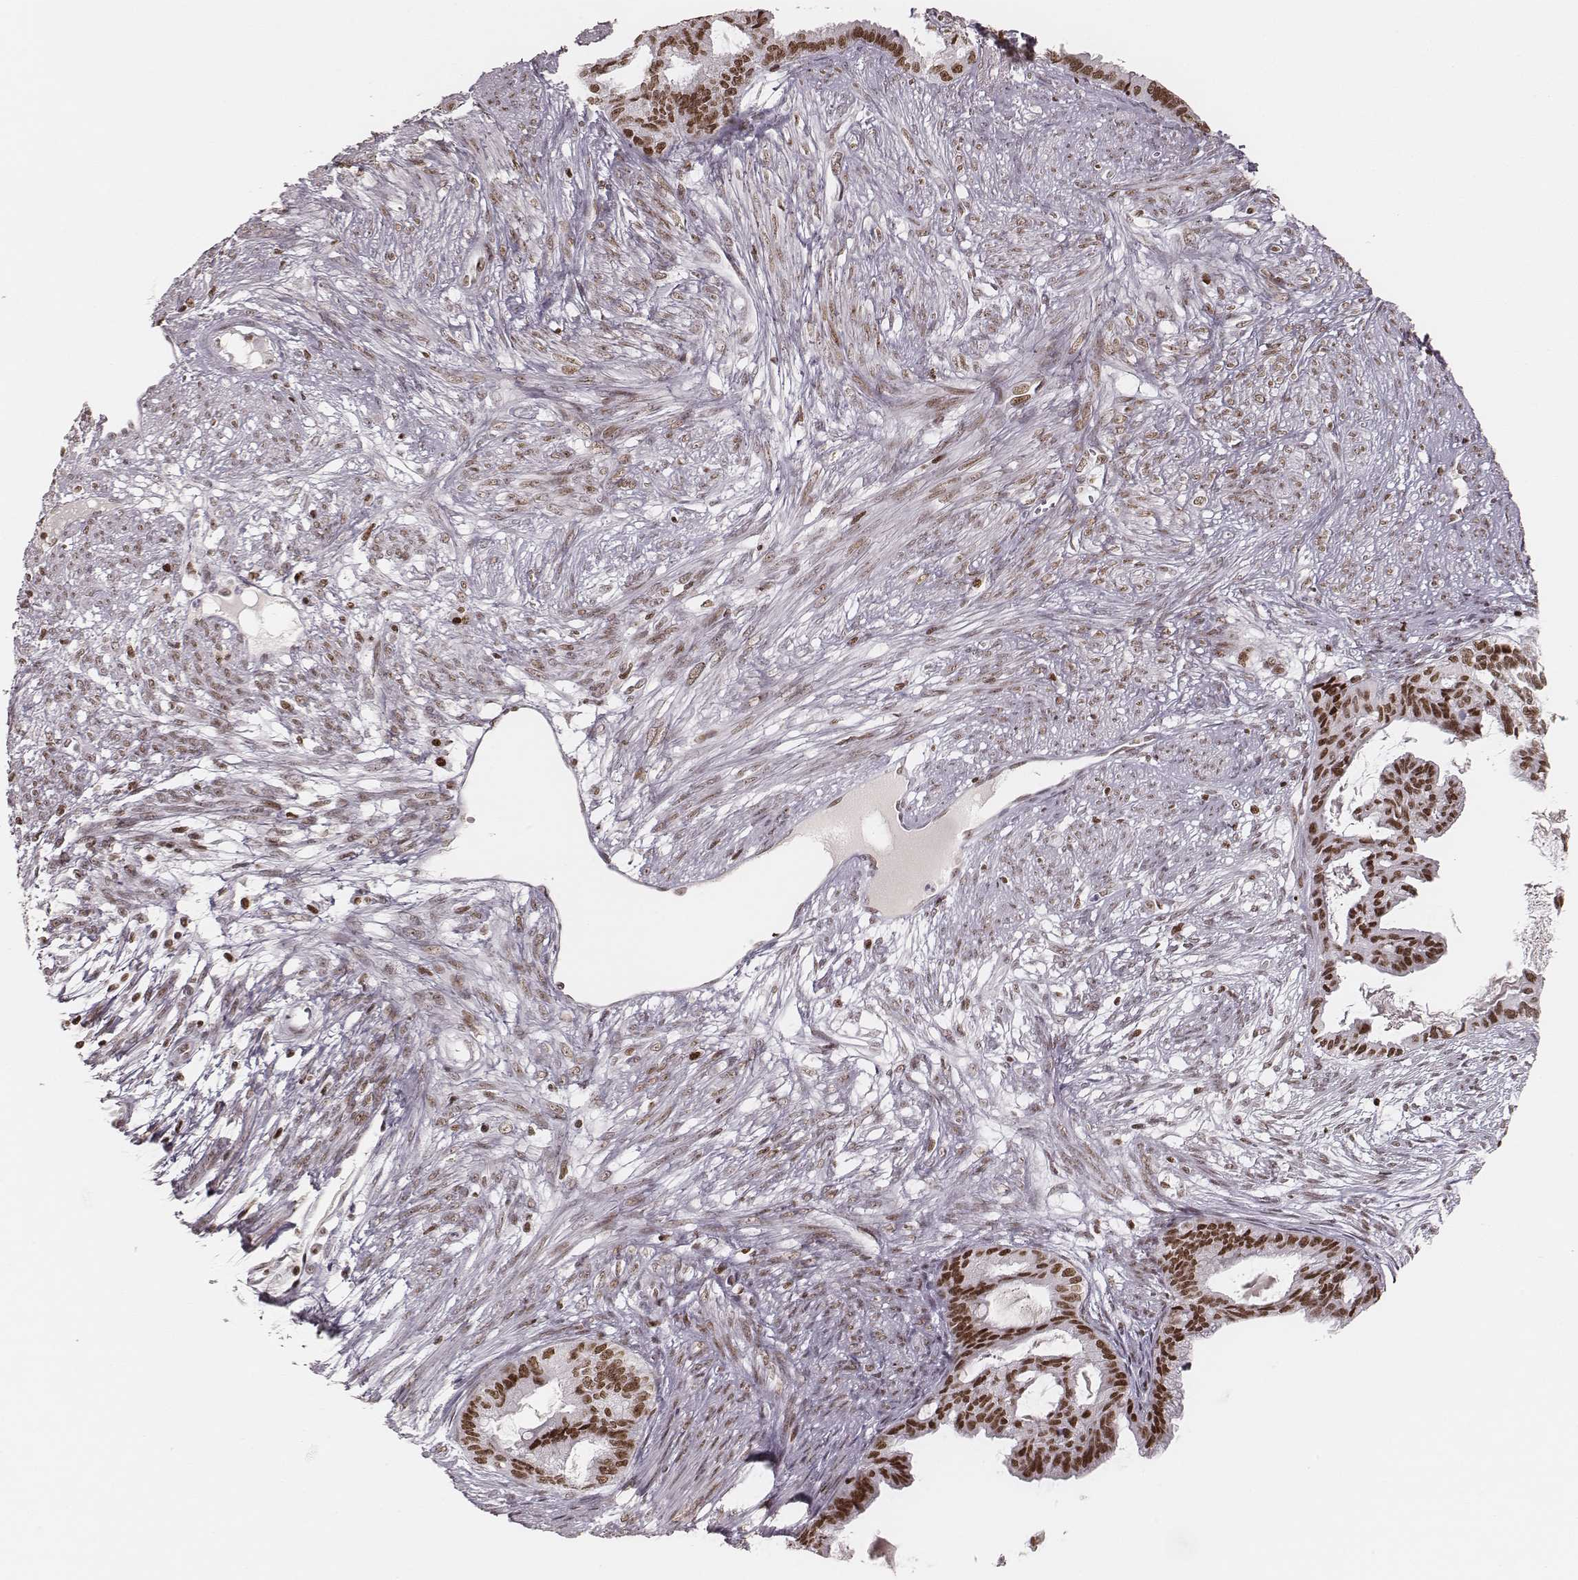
{"staining": {"intensity": "moderate", "quantity": ">75%", "location": "nuclear"}, "tissue": "endometrial cancer", "cell_type": "Tumor cells", "image_type": "cancer", "snomed": [{"axis": "morphology", "description": "Adenocarcinoma, NOS"}, {"axis": "topography", "description": "Endometrium"}], "caption": "Moderate nuclear expression for a protein is seen in approximately >75% of tumor cells of endometrial cancer using IHC.", "gene": "PARP1", "patient": {"sex": "female", "age": 86}}